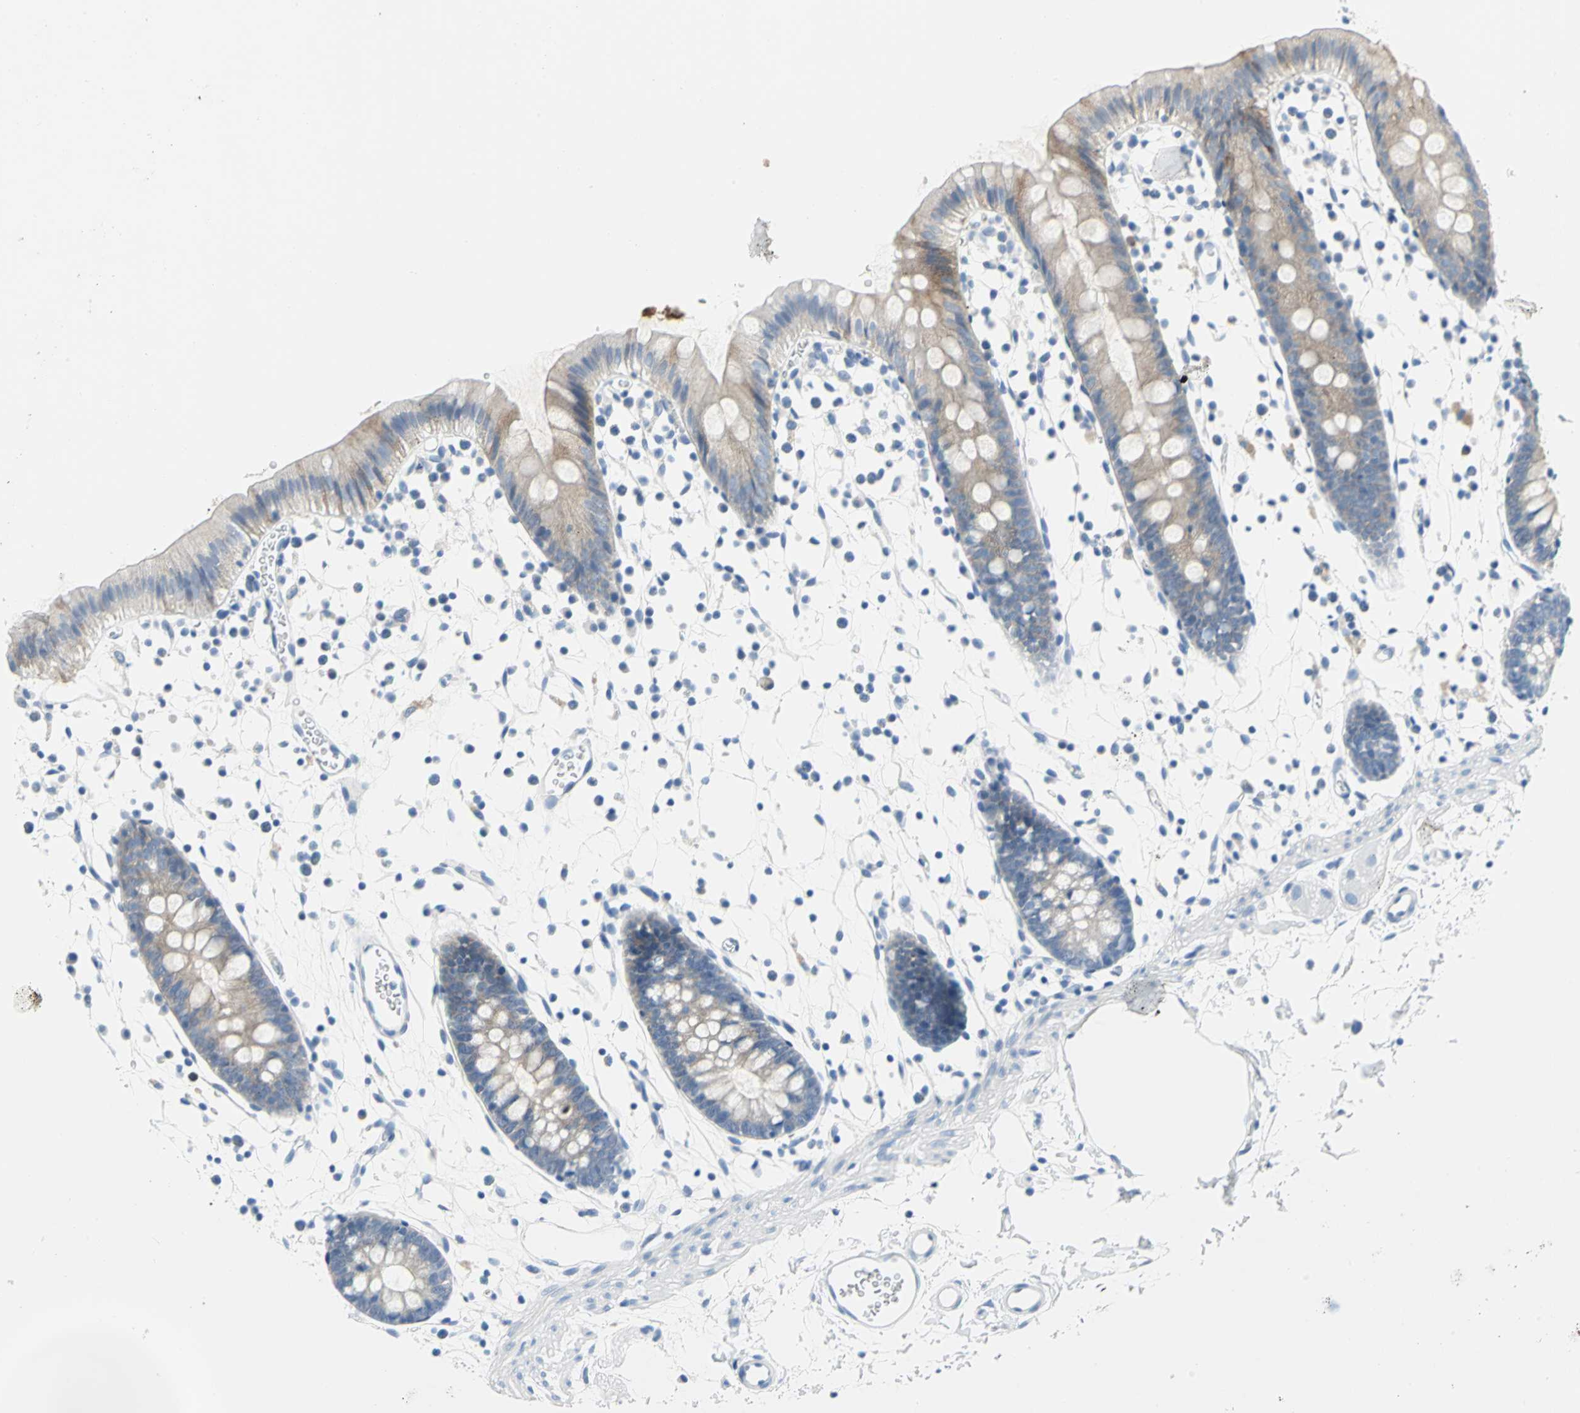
{"staining": {"intensity": "negative", "quantity": "none", "location": "none"}, "tissue": "colon", "cell_type": "Endothelial cells", "image_type": "normal", "snomed": [{"axis": "morphology", "description": "Normal tissue, NOS"}, {"axis": "topography", "description": "Colon"}], "caption": "The immunohistochemistry (IHC) photomicrograph has no significant positivity in endothelial cells of colon. (DAB (3,3'-diaminobenzidine) immunohistochemistry (IHC) with hematoxylin counter stain).", "gene": "SFN", "patient": {"sex": "male", "age": 14}}